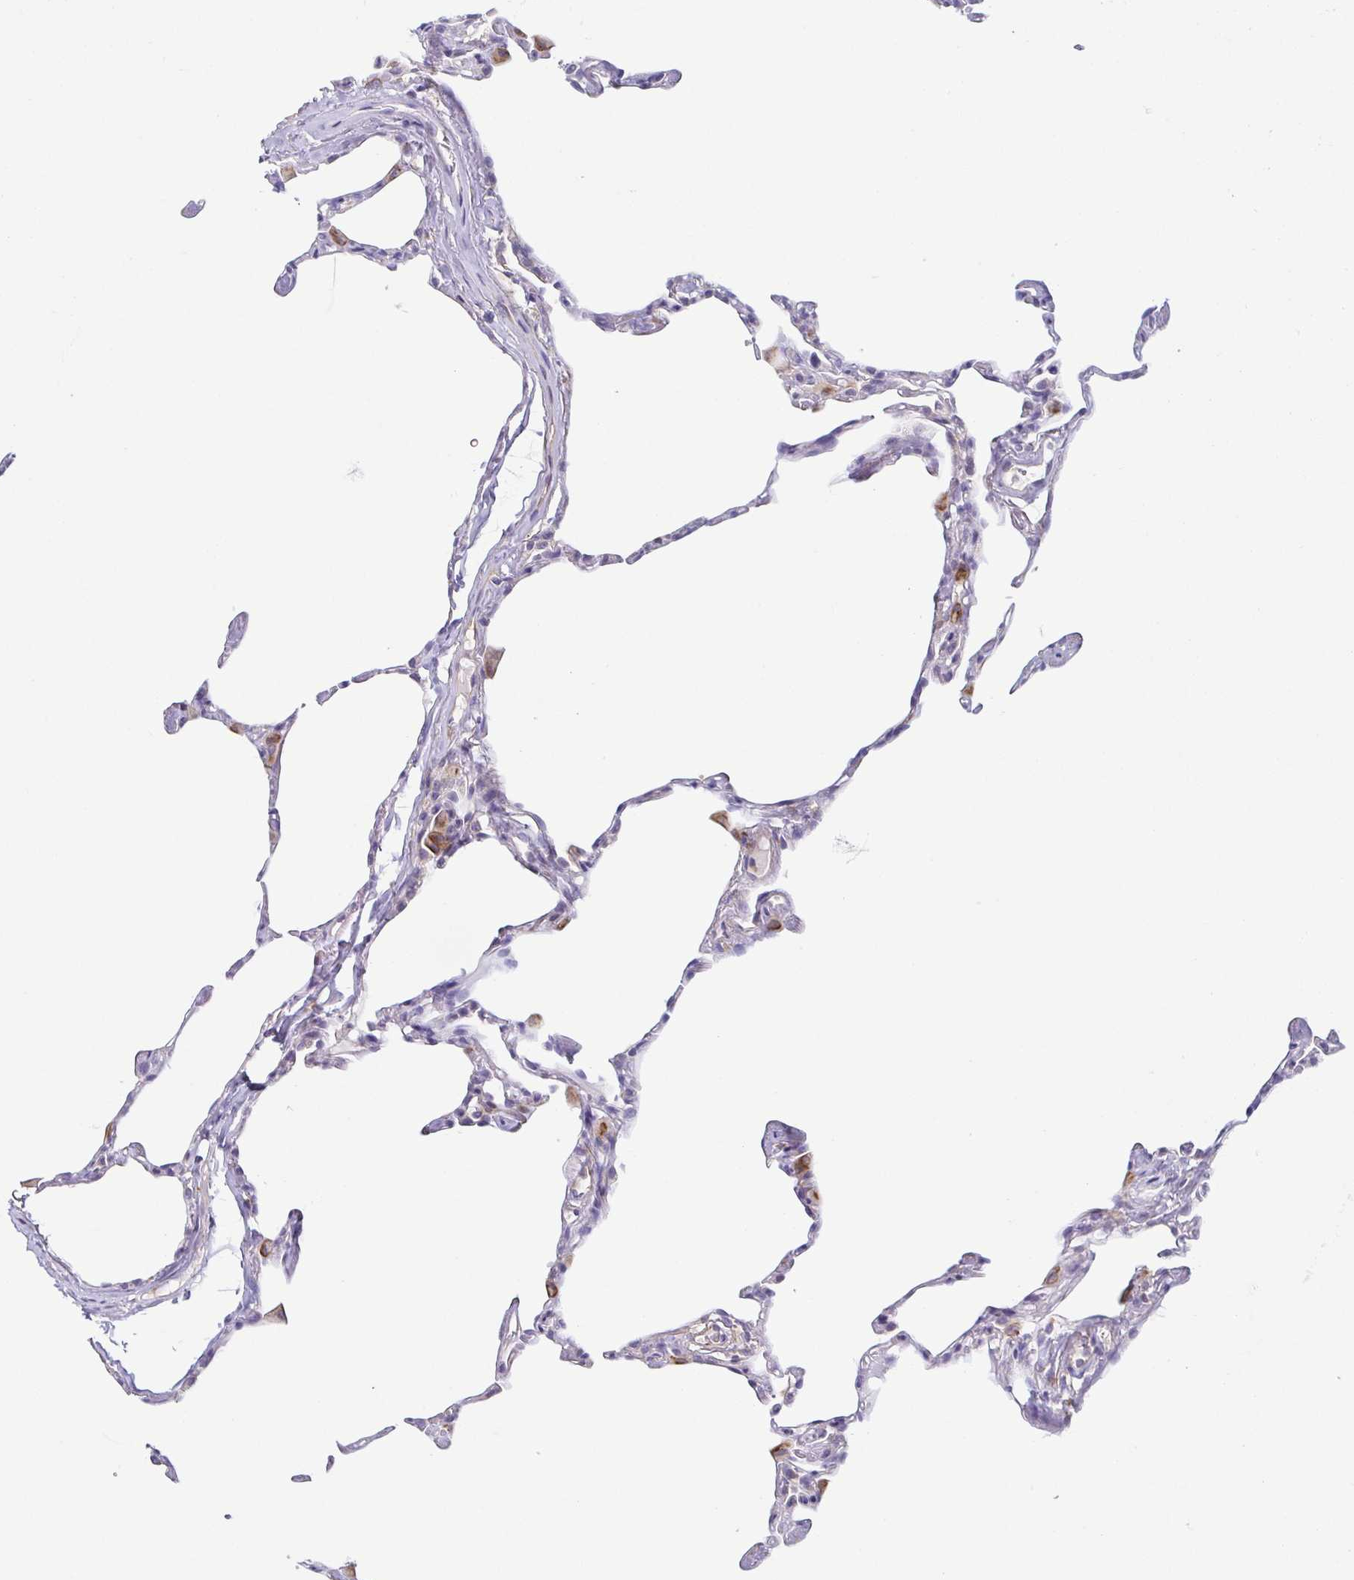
{"staining": {"intensity": "weak", "quantity": "<25%", "location": "cytoplasmic/membranous"}, "tissue": "lung", "cell_type": "Alveolar cells", "image_type": "normal", "snomed": [{"axis": "morphology", "description": "Normal tissue, NOS"}, {"axis": "topography", "description": "Lung"}], "caption": "A high-resolution histopathology image shows immunohistochemistry (IHC) staining of normal lung, which shows no significant expression in alveolar cells.", "gene": "COL17A1", "patient": {"sex": "male", "age": 65}}